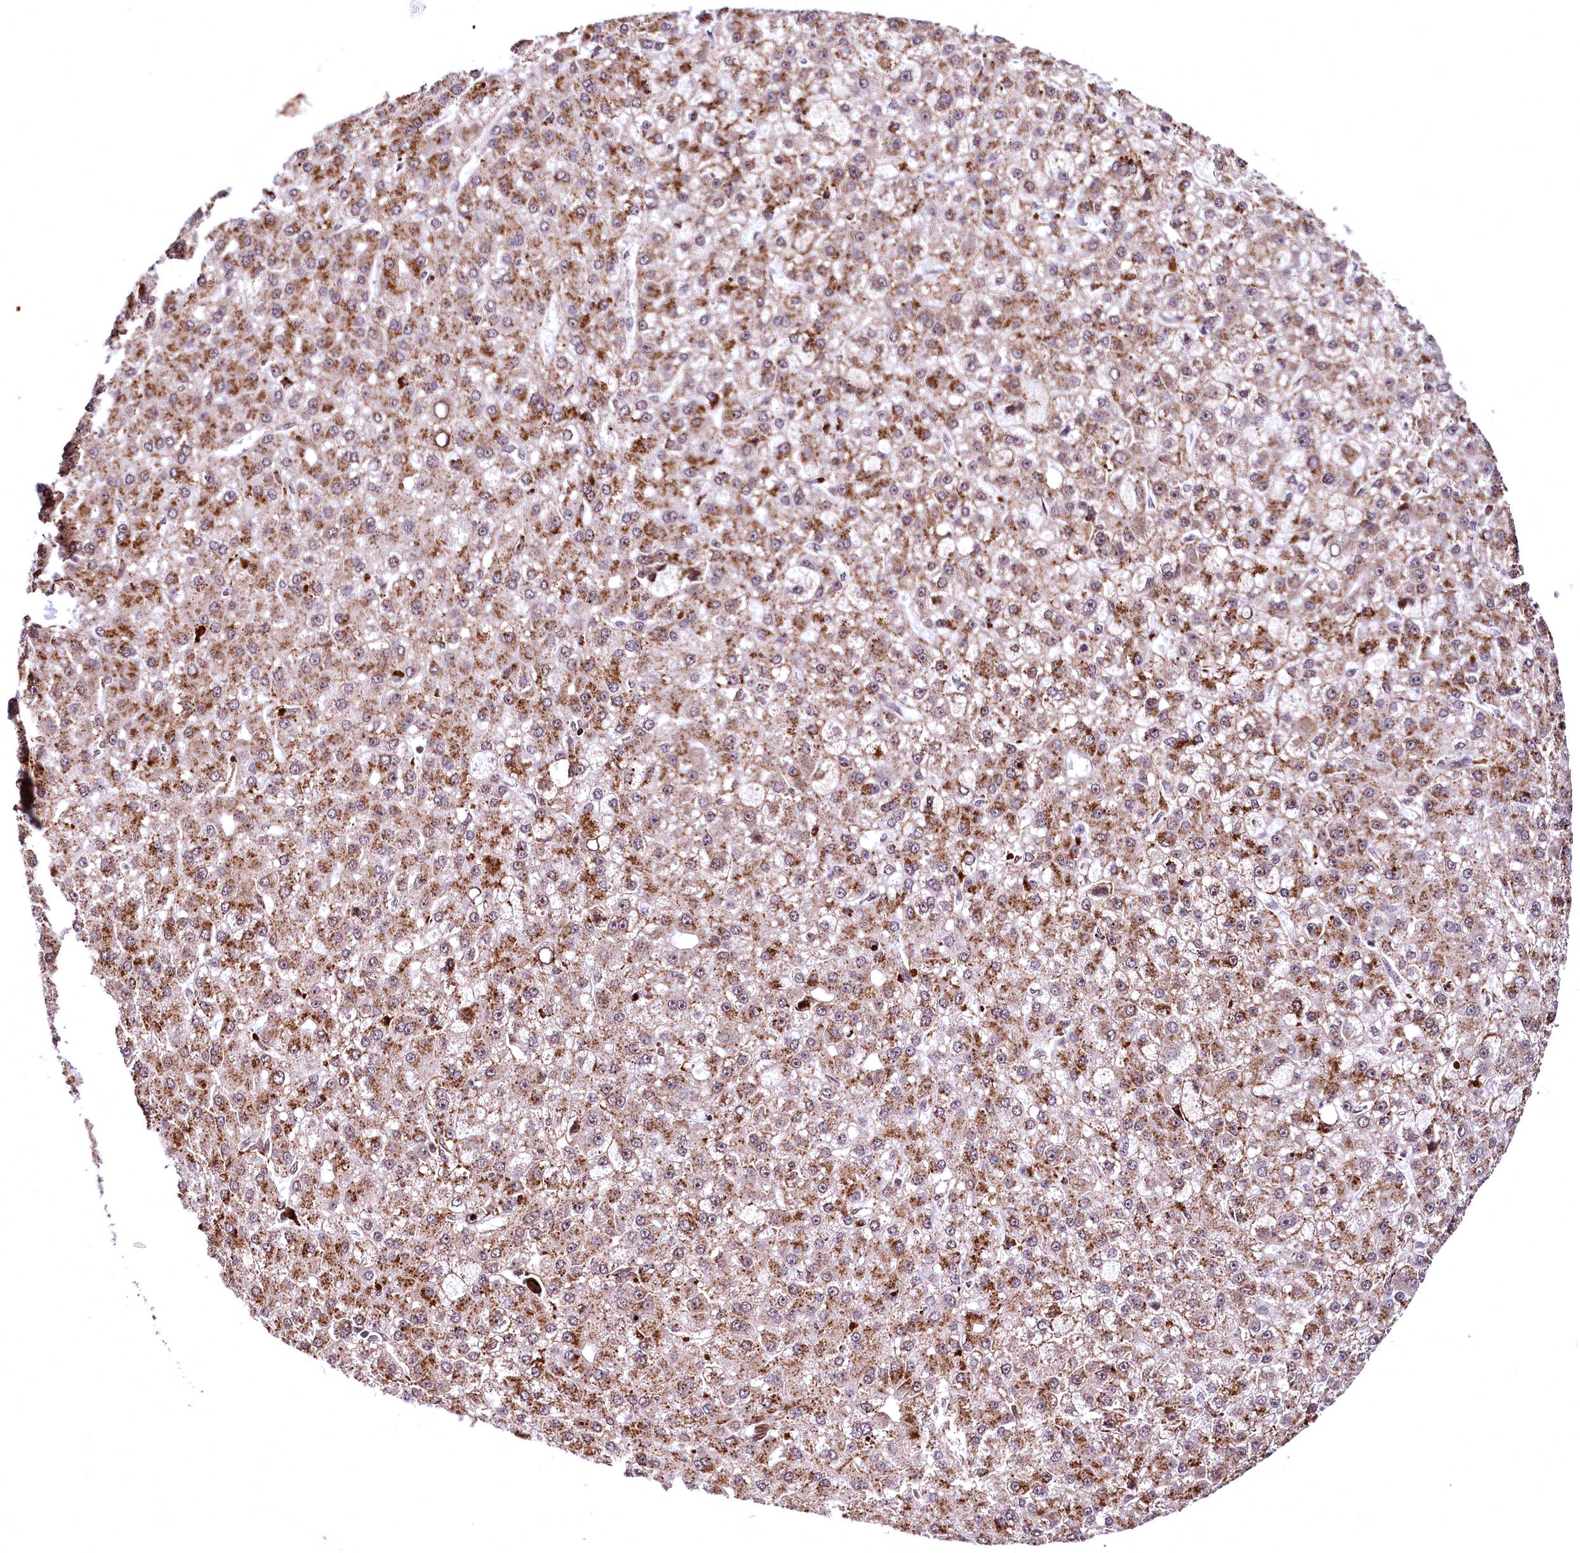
{"staining": {"intensity": "moderate", "quantity": ">75%", "location": "cytoplasmic/membranous"}, "tissue": "liver cancer", "cell_type": "Tumor cells", "image_type": "cancer", "snomed": [{"axis": "morphology", "description": "Carcinoma, Hepatocellular, NOS"}, {"axis": "topography", "description": "Liver"}], "caption": "Liver cancer tissue displays moderate cytoplasmic/membranous positivity in approximately >75% of tumor cells, visualized by immunohistochemistry. Nuclei are stained in blue.", "gene": "PDS5B", "patient": {"sex": "male", "age": 67}}